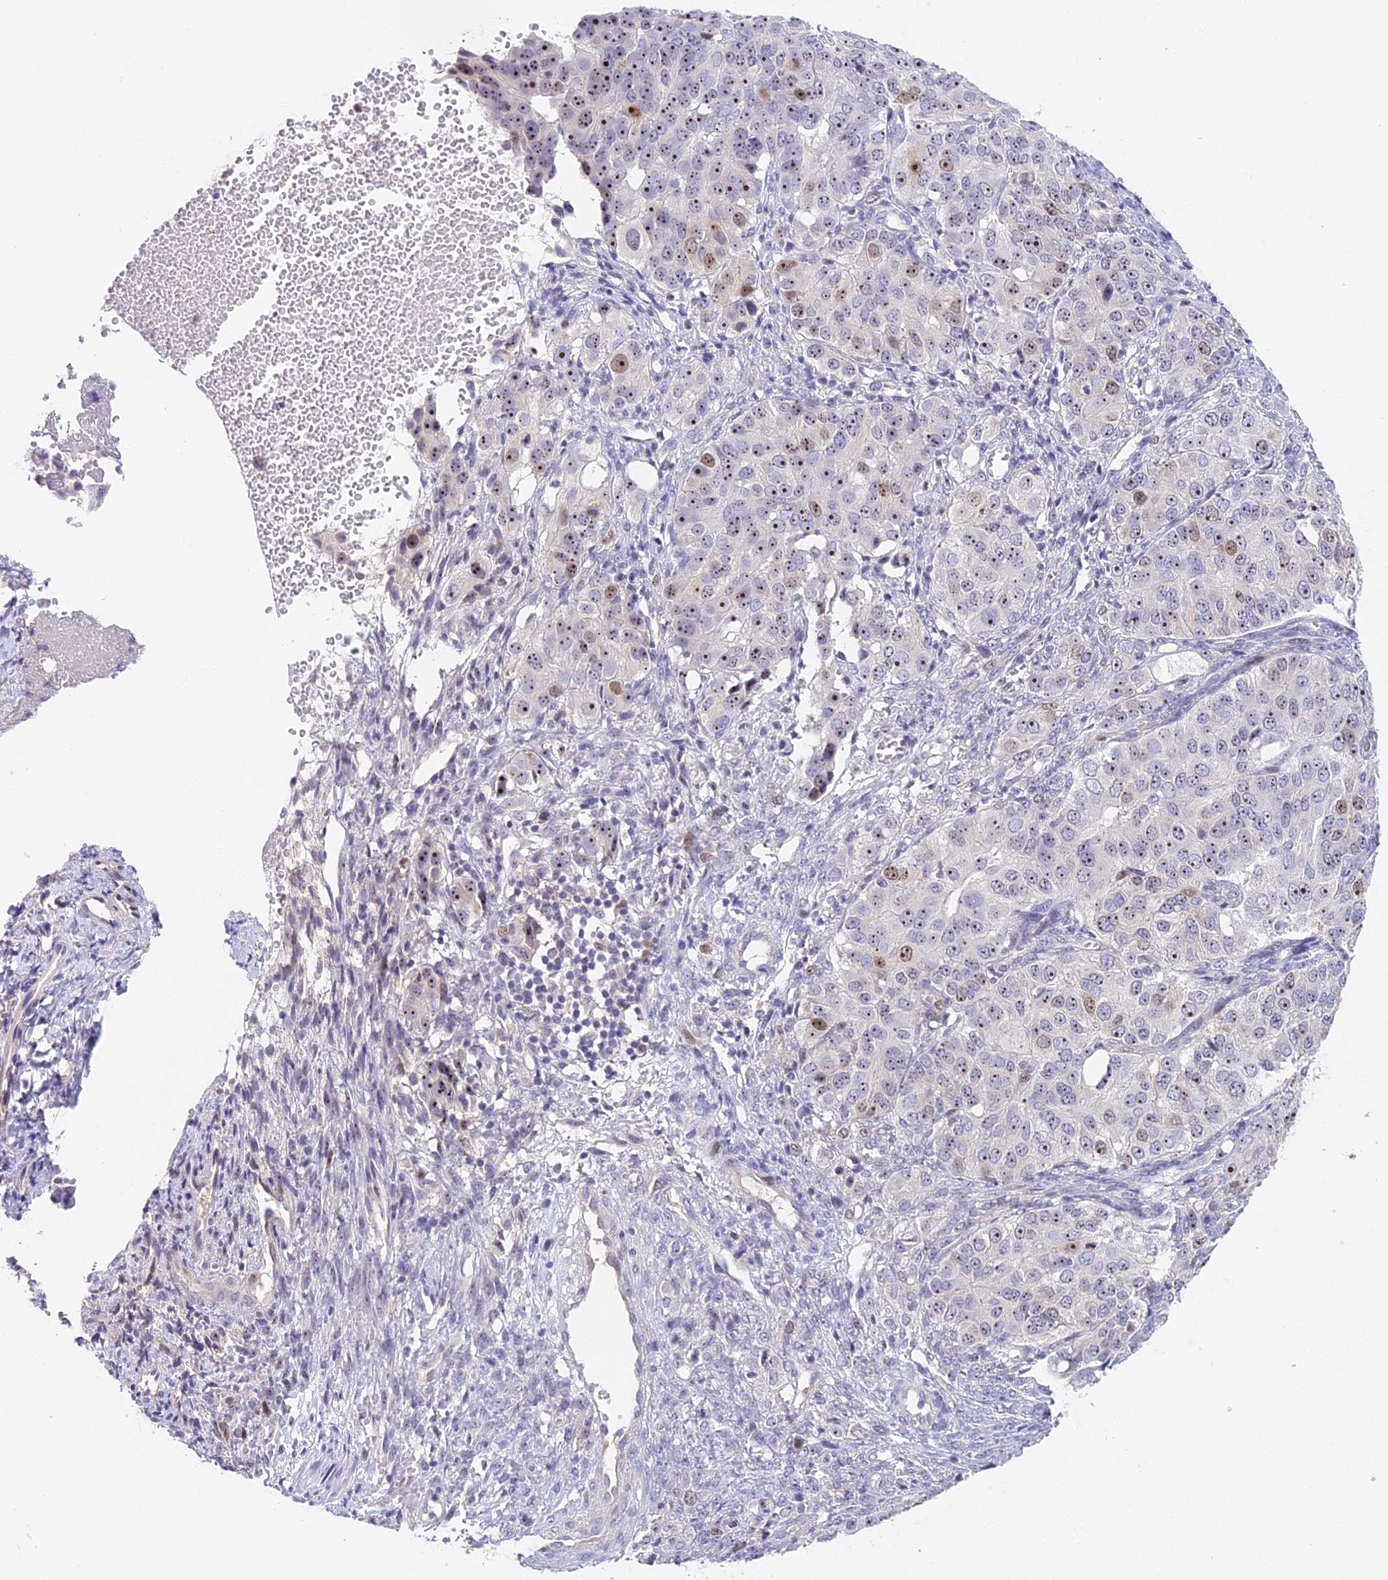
{"staining": {"intensity": "moderate", "quantity": "<25%", "location": "nuclear"}, "tissue": "ovarian cancer", "cell_type": "Tumor cells", "image_type": "cancer", "snomed": [{"axis": "morphology", "description": "Carcinoma, endometroid"}, {"axis": "topography", "description": "Ovary"}], "caption": "Immunohistochemistry of human ovarian cancer (endometroid carcinoma) exhibits low levels of moderate nuclear staining in about <25% of tumor cells.", "gene": "RAD51", "patient": {"sex": "female", "age": 51}}